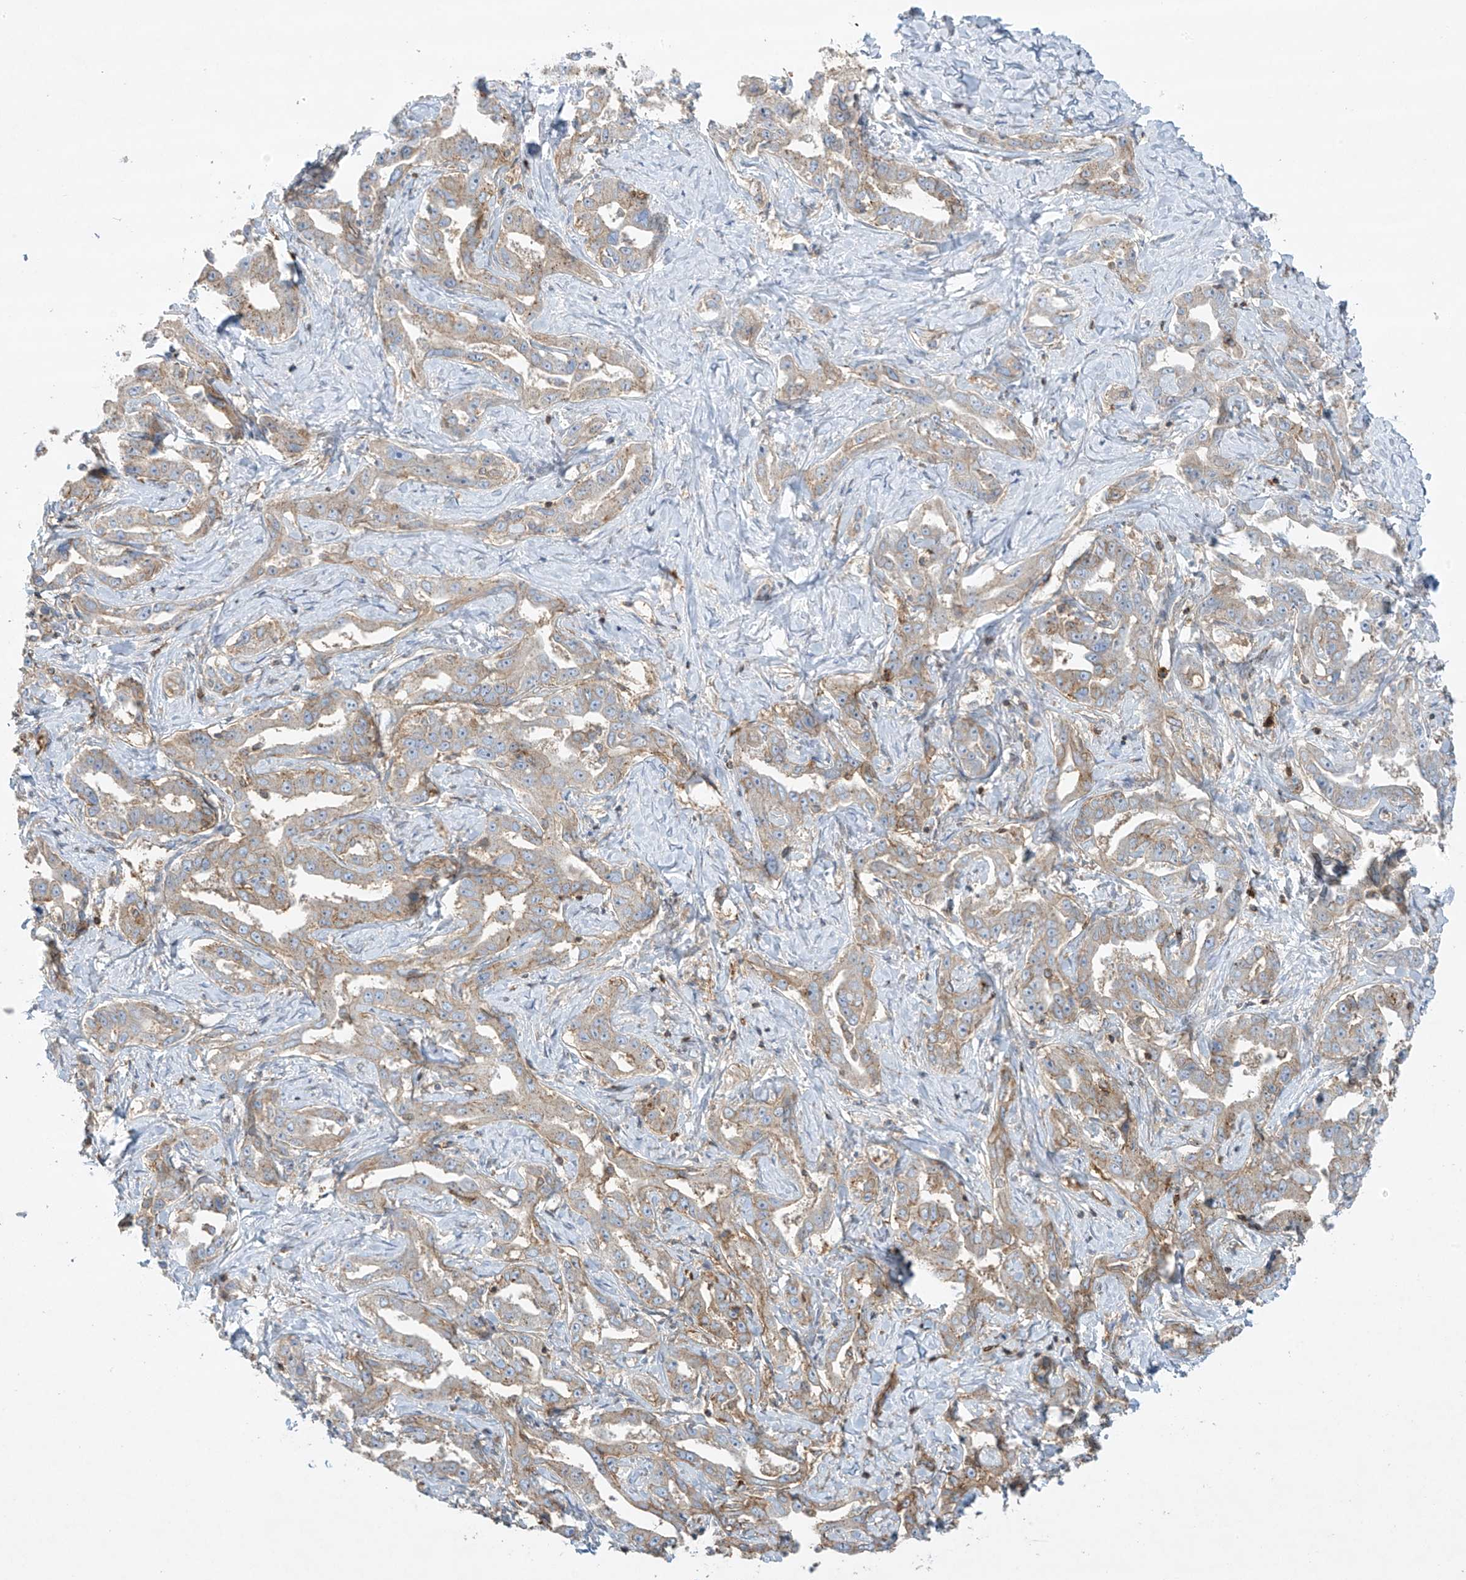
{"staining": {"intensity": "moderate", "quantity": "25%-75%", "location": "cytoplasmic/membranous"}, "tissue": "liver cancer", "cell_type": "Tumor cells", "image_type": "cancer", "snomed": [{"axis": "morphology", "description": "Cholangiocarcinoma"}, {"axis": "topography", "description": "Liver"}], "caption": "Protein expression analysis of liver cancer shows moderate cytoplasmic/membranous expression in about 25%-75% of tumor cells.", "gene": "HLA-E", "patient": {"sex": "male", "age": 59}}